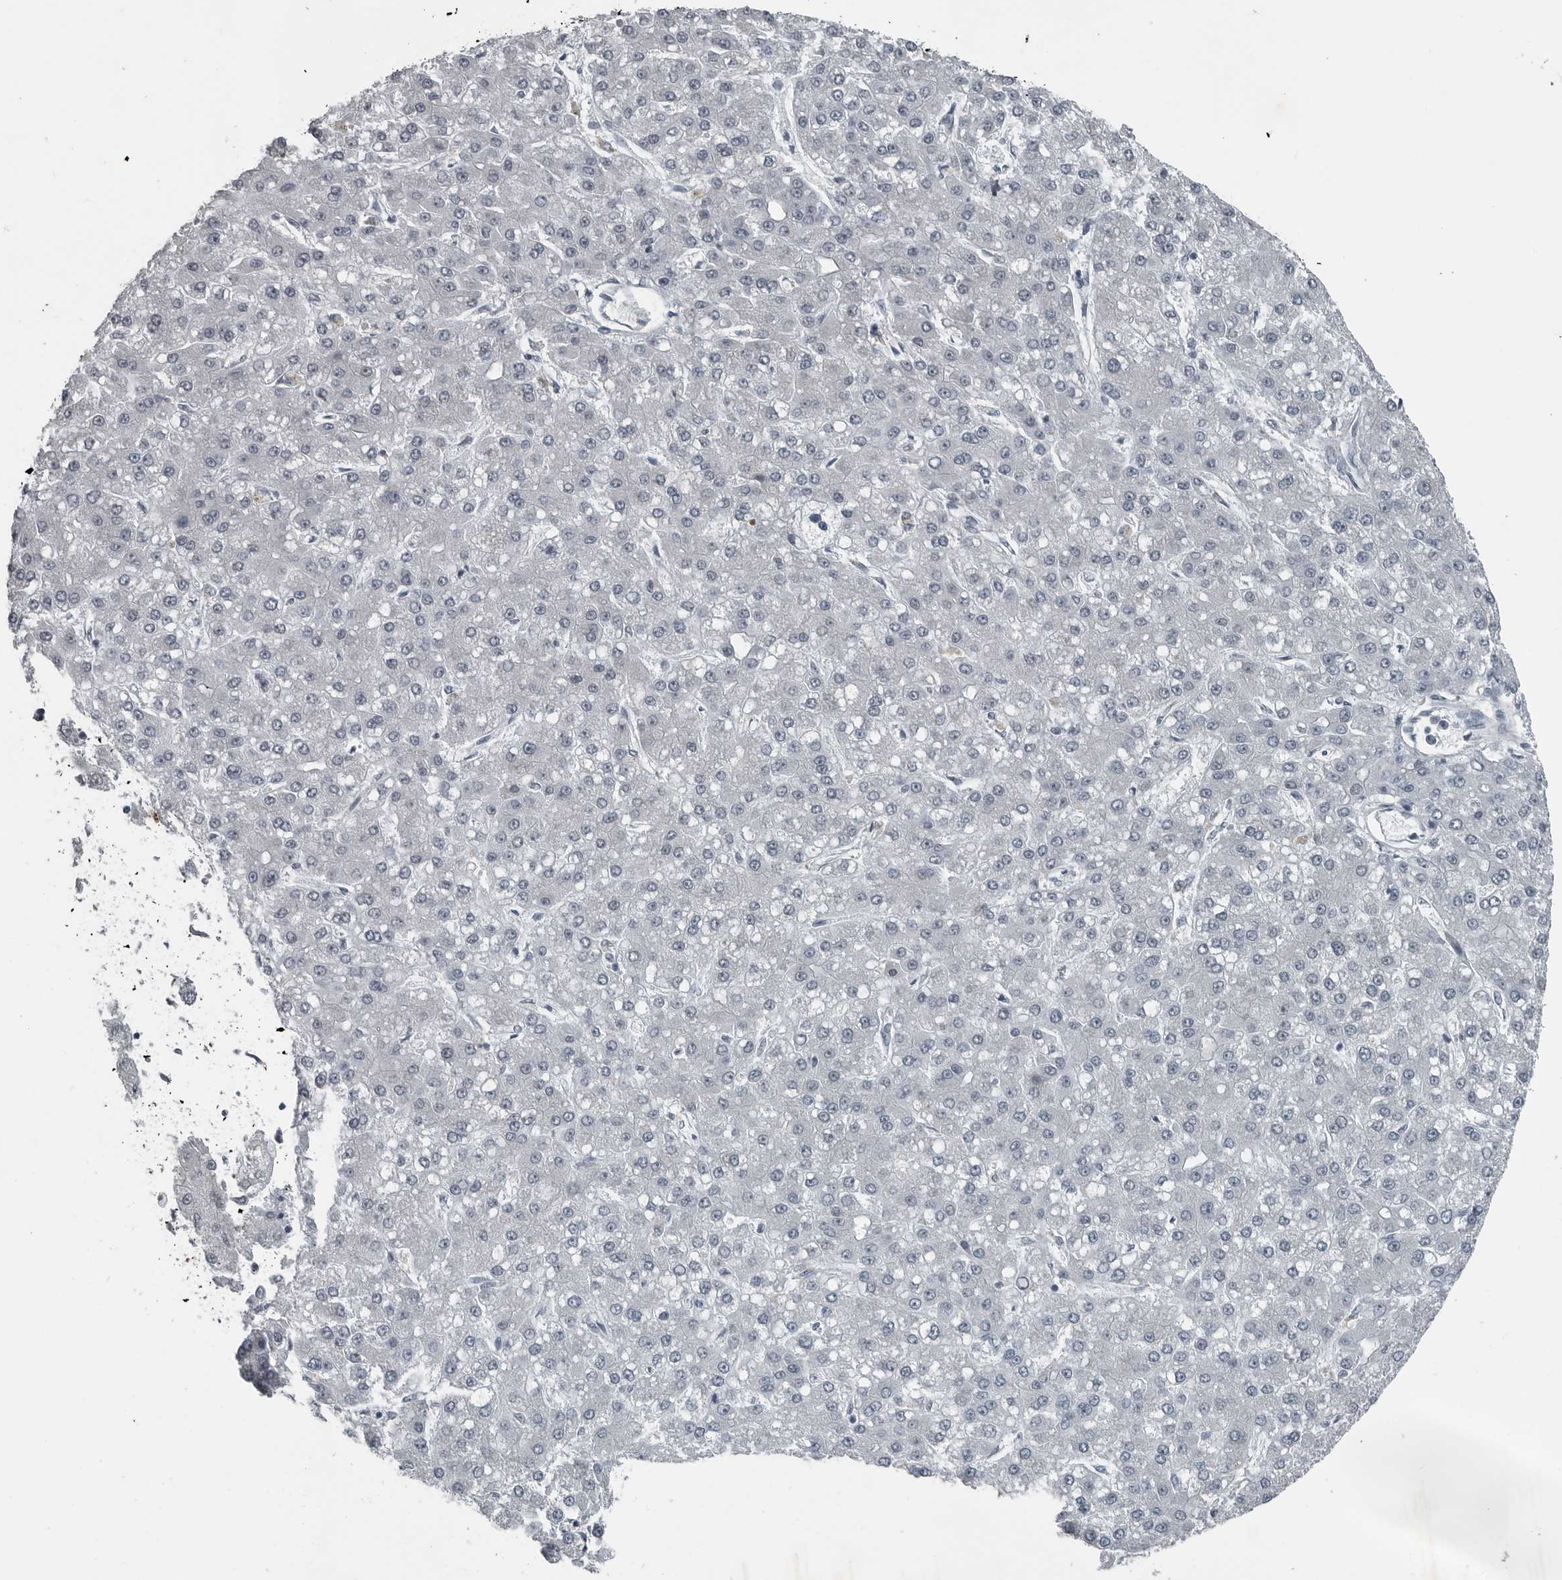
{"staining": {"intensity": "negative", "quantity": "none", "location": "none"}, "tissue": "liver cancer", "cell_type": "Tumor cells", "image_type": "cancer", "snomed": [{"axis": "morphology", "description": "Carcinoma, Hepatocellular, NOS"}, {"axis": "topography", "description": "Liver"}], "caption": "Immunohistochemistry (IHC) micrograph of neoplastic tissue: liver hepatocellular carcinoma stained with DAB displays no significant protein staining in tumor cells. (Brightfield microscopy of DAB immunohistochemistry at high magnification).", "gene": "DNAAF11", "patient": {"sex": "male", "age": 67}}